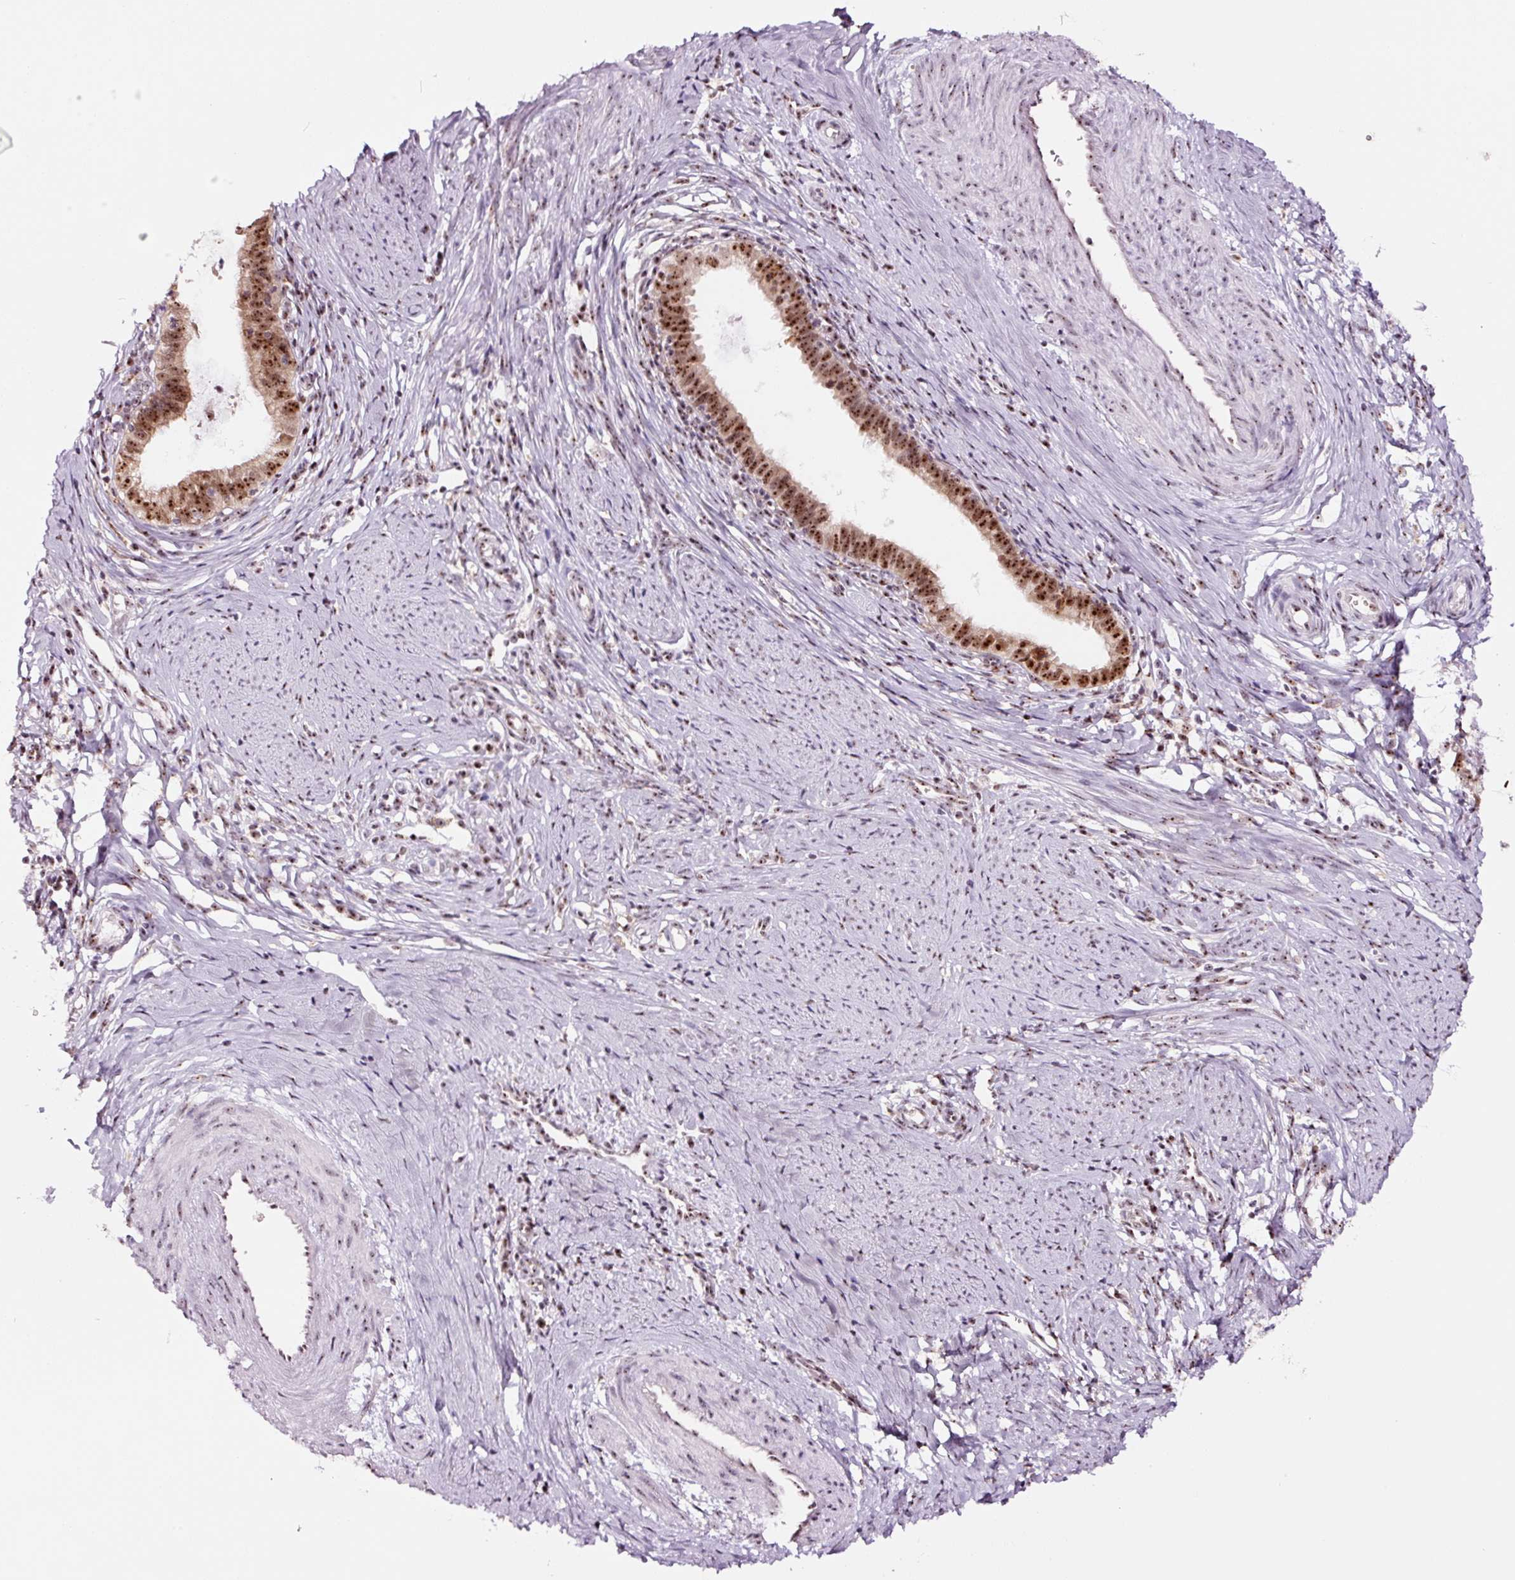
{"staining": {"intensity": "moderate", "quantity": ">75%", "location": "cytoplasmic/membranous,nuclear"}, "tissue": "cervical cancer", "cell_type": "Tumor cells", "image_type": "cancer", "snomed": [{"axis": "morphology", "description": "Adenocarcinoma, NOS"}, {"axis": "topography", "description": "Cervix"}], "caption": "Tumor cells exhibit medium levels of moderate cytoplasmic/membranous and nuclear staining in approximately >75% of cells in human cervical cancer. (IHC, brightfield microscopy, high magnification).", "gene": "GNL3", "patient": {"sex": "female", "age": 36}}